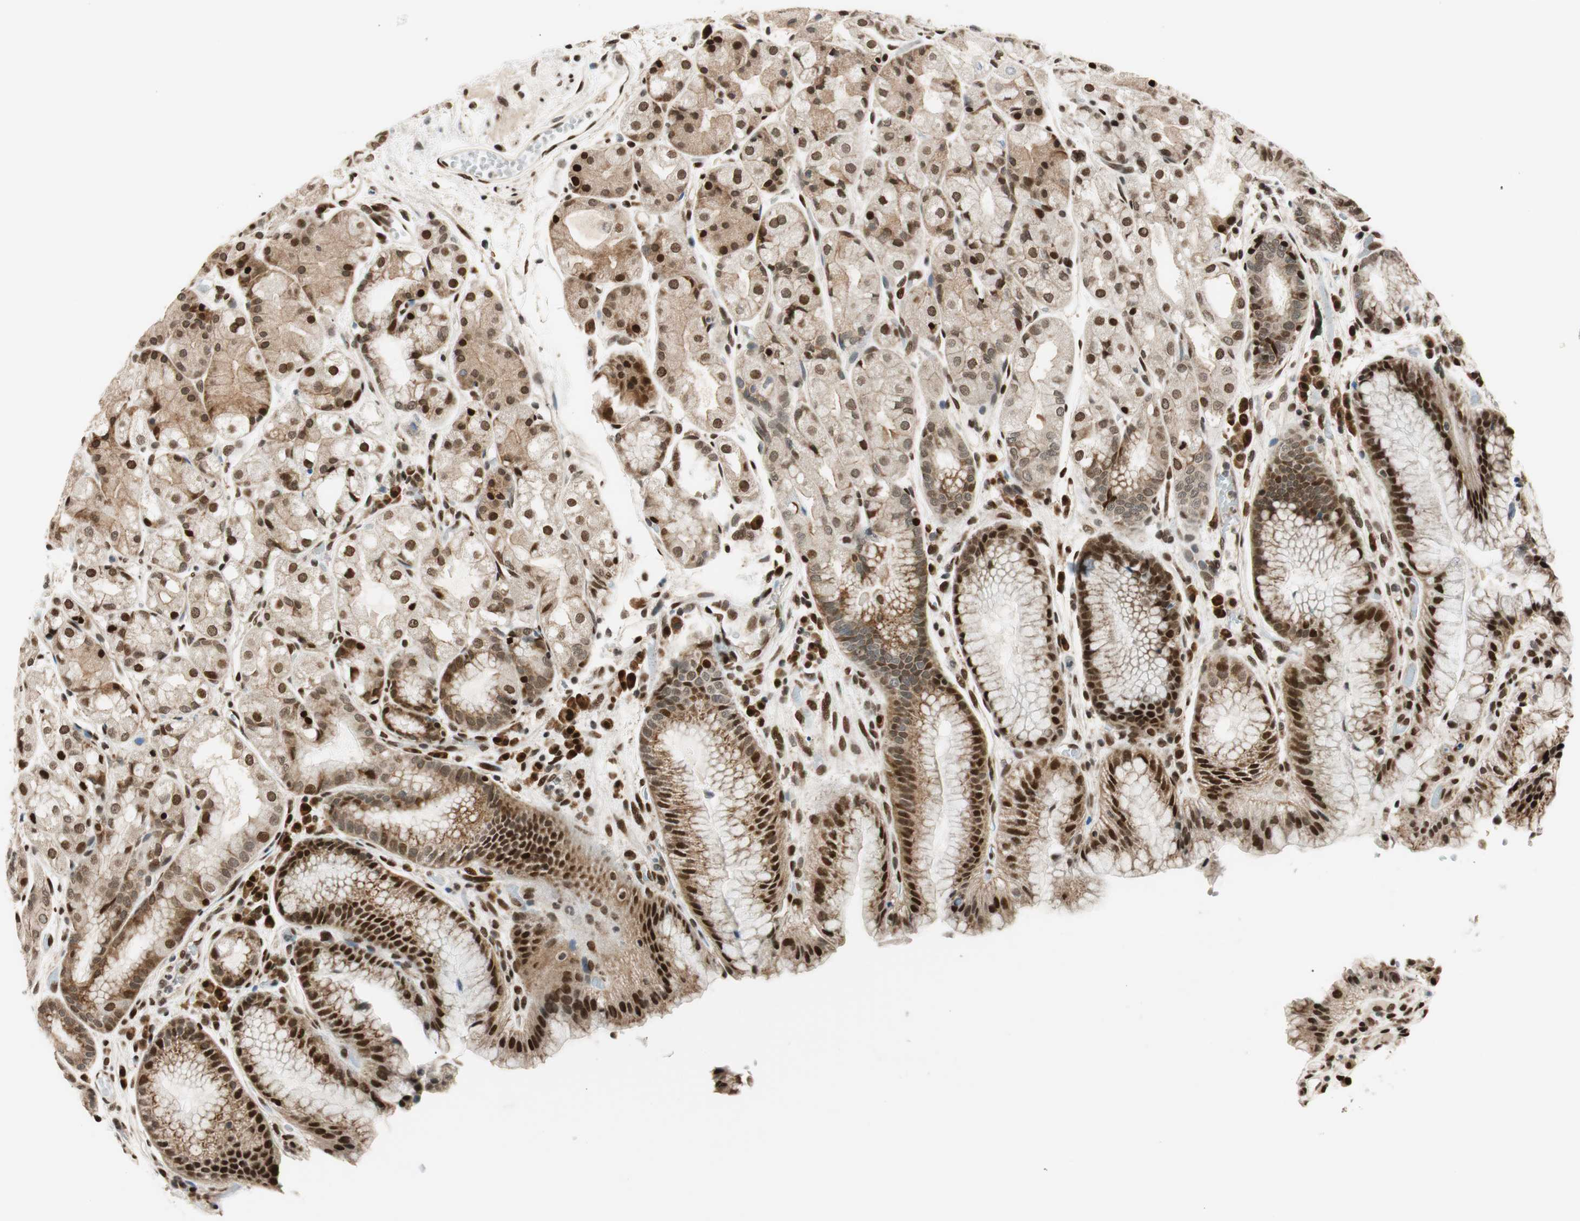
{"staining": {"intensity": "moderate", "quantity": ">75%", "location": "cytoplasmic/membranous,nuclear"}, "tissue": "stomach", "cell_type": "Glandular cells", "image_type": "normal", "snomed": [{"axis": "morphology", "description": "Normal tissue, NOS"}, {"axis": "topography", "description": "Stomach, upper"}], "caption": "Immunohistochemical staining of normal human stomach displays moderate cytoplasmic/membranous,nuclear protein positivity in approximately >75% of glandular cells.", "gene": "RING1", "patient": {"sex": "male", "age": 72}}